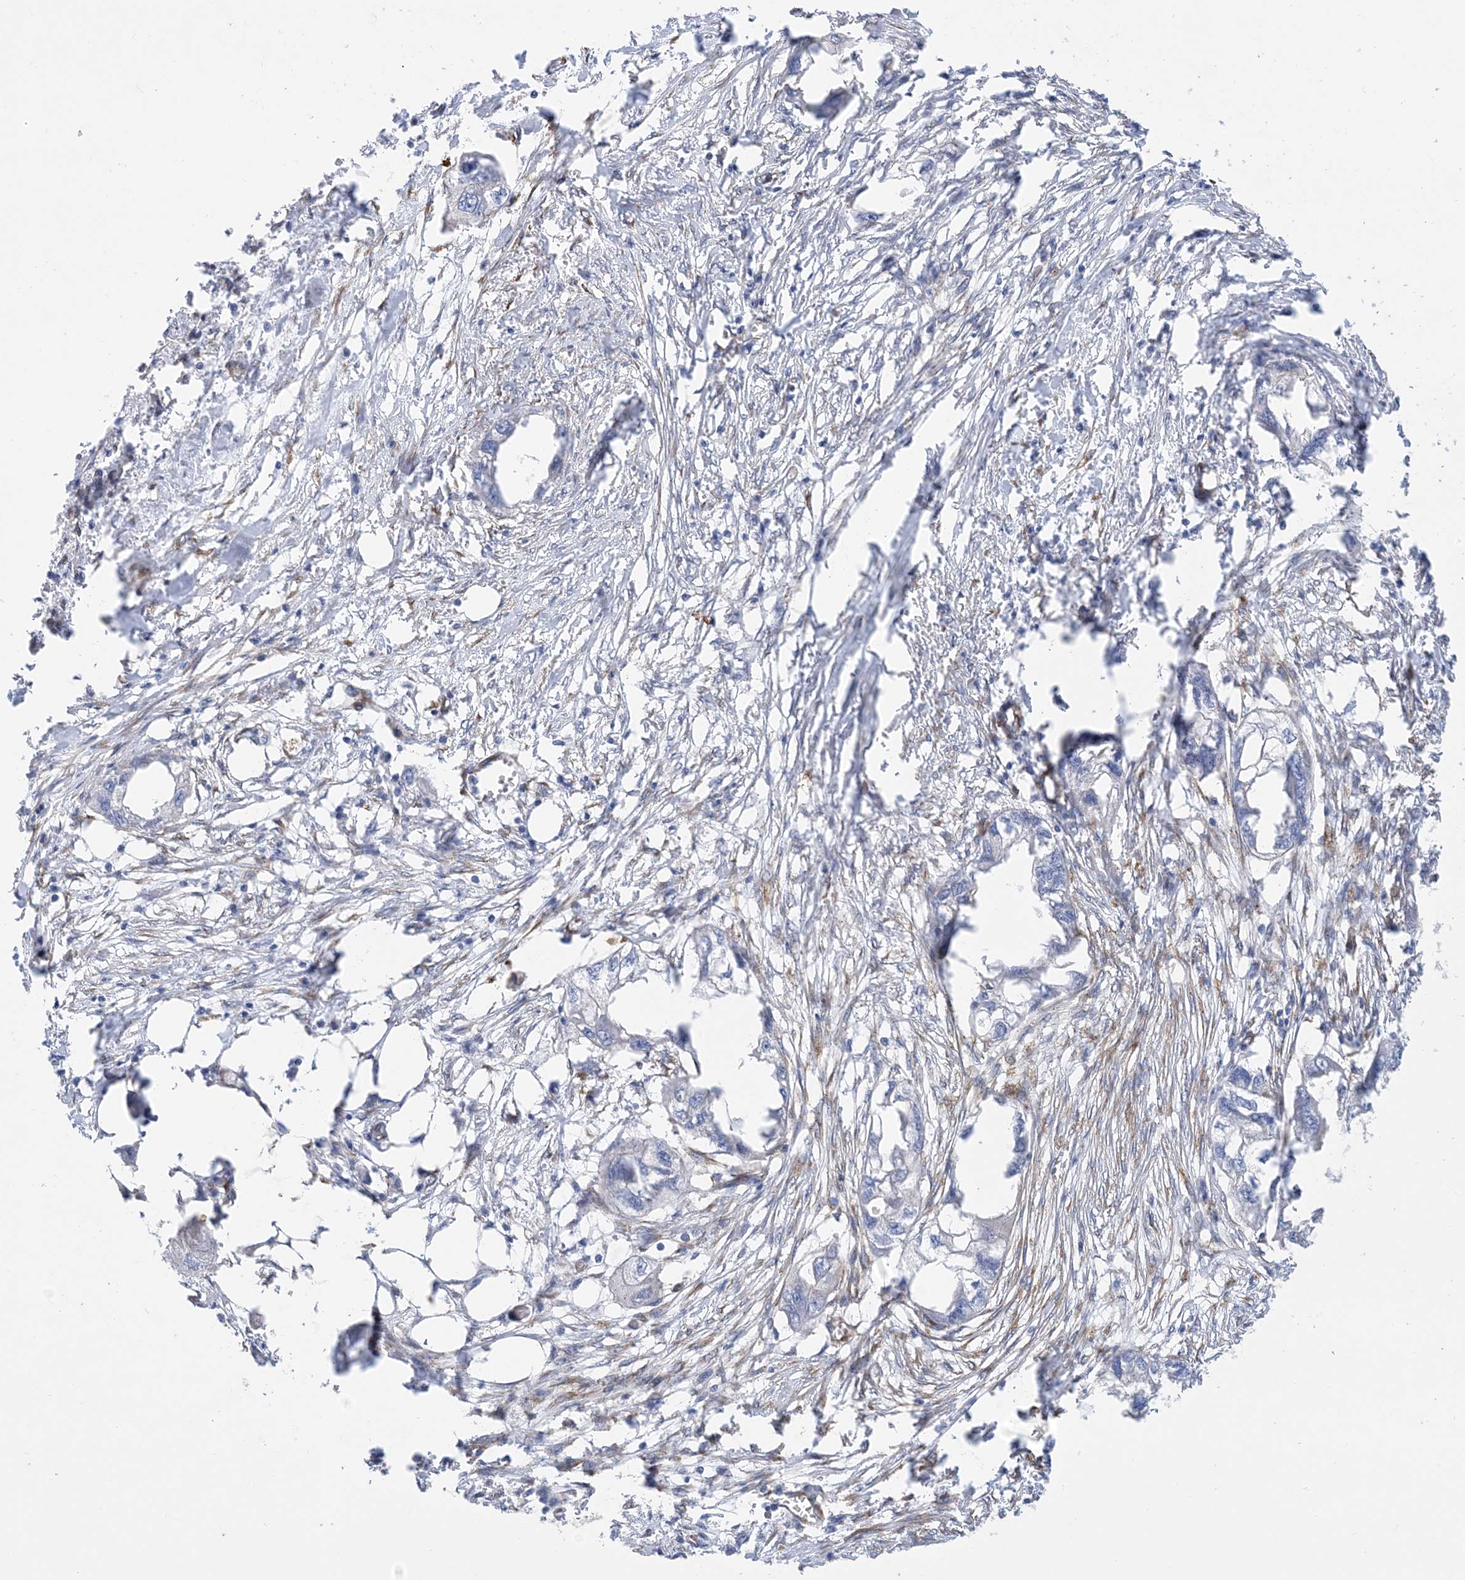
{"staining": {"intensity": "negative", "quantity": "none", "location": "none"}, "tissue": "endometrial cancer", "cell_type": "Tumor cells", "image_type": "cancer", "snomed": [{"axis": "morphology", "description": "Adenocarcinoma, NOS"}, {"axis": "morphology", "description": "Adenocarcinoma, metastatic, NOS"}, {"axis": "topography", "description": "Adipose tissue"}, {"axis": "topography", "description": "Endometrium"}], "caption": "Micrograph shows no protein expression in tumor cells of endometrial cancer (adenocarcinoma) tissue. (DAB (3,3'-diaminobenzidine) immunohistochemistry (IHC) with hematoxylin counter stain).", "gene": "RBMS3", "patient": {"sex": "female", "age": 67}}